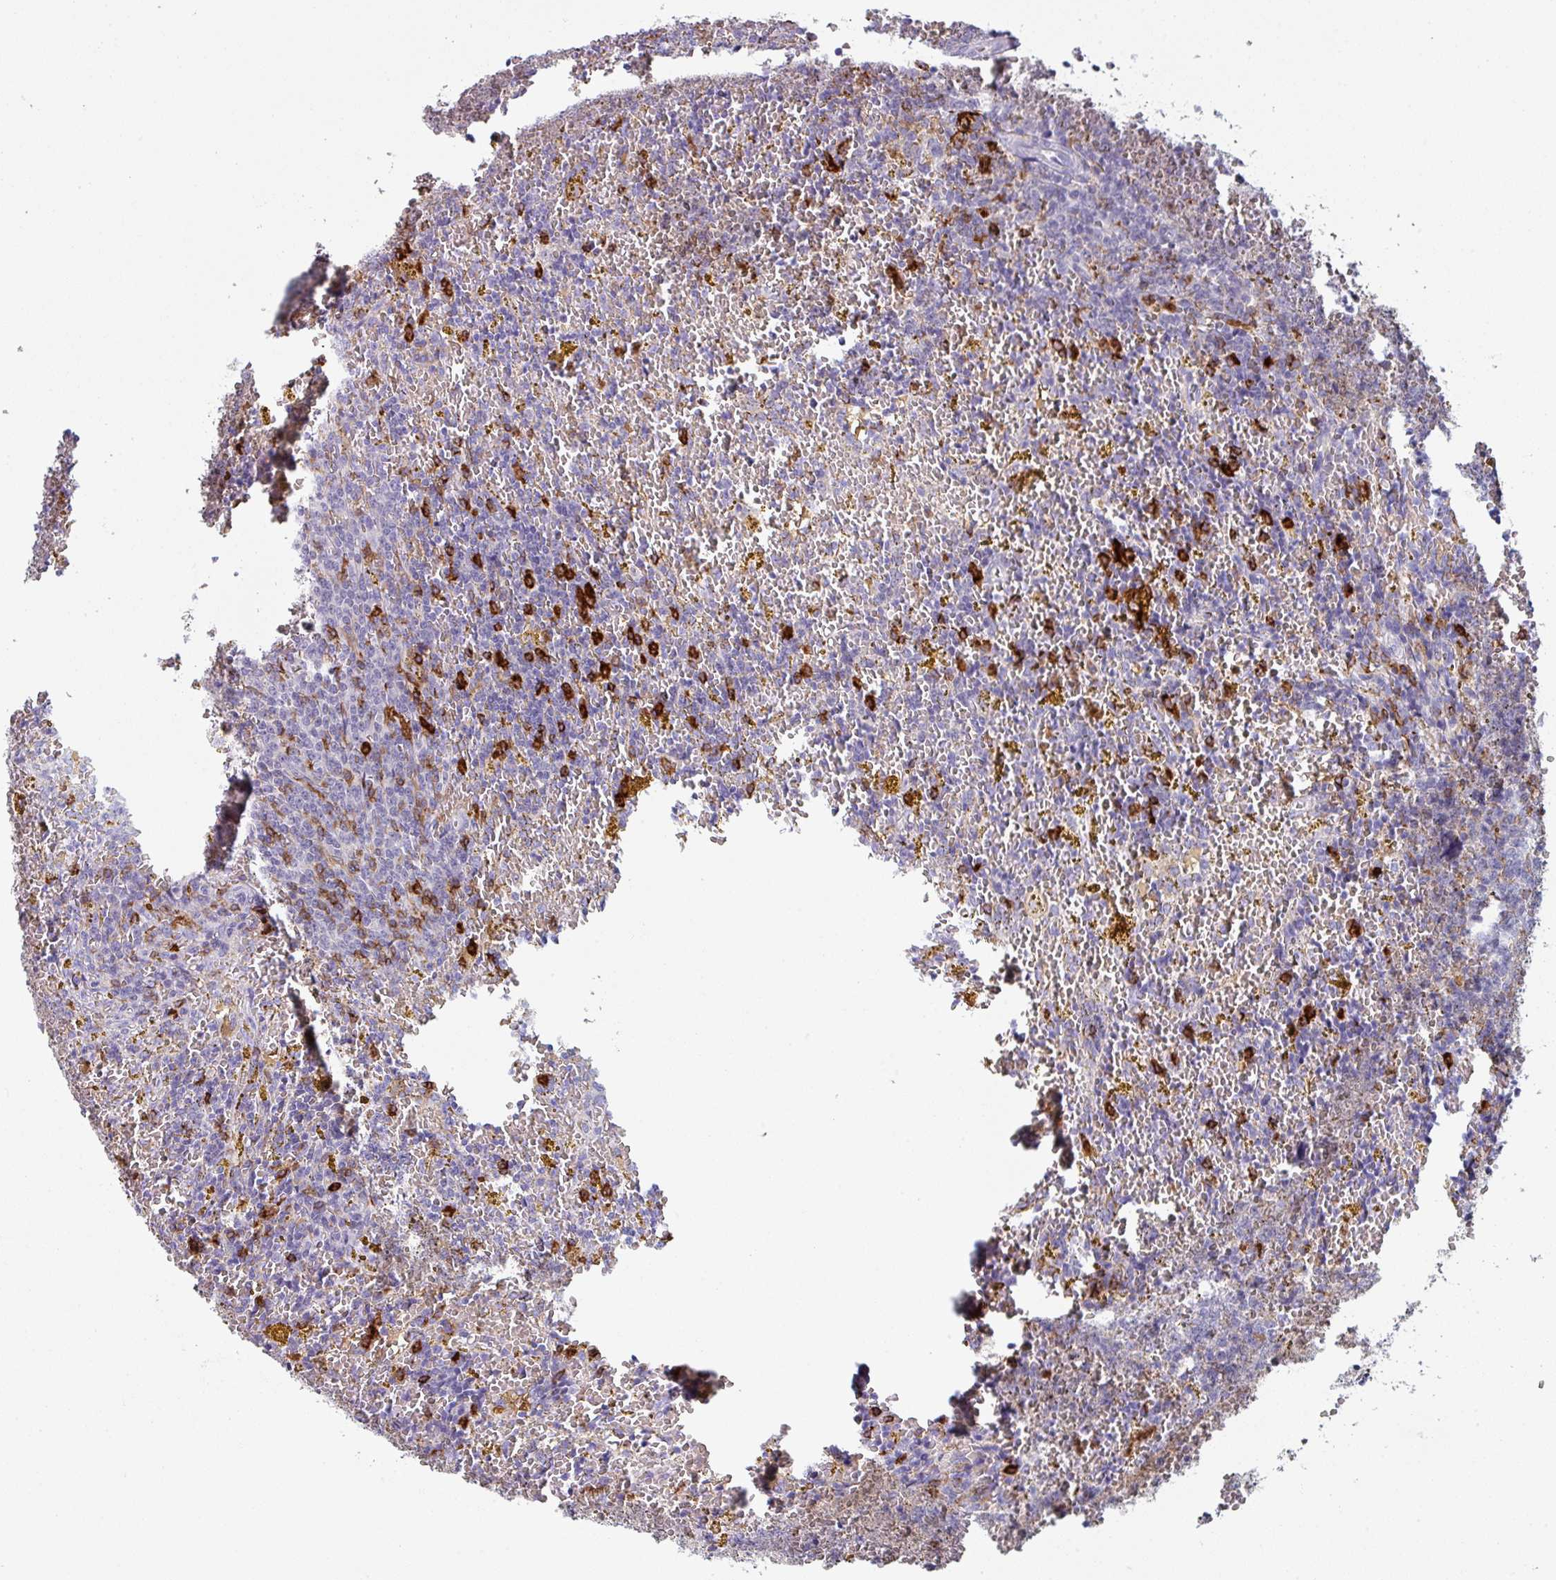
{"staining": {"intensity": "negative", "quantity": "none", "location": "none"}, "tissue": "lymphoma", "cell_type": "Tumor cells", "image_type": "cancer", "snomed": [{"axis": "morphology", "description": "Malignant lymphoma, non-Hodgkin's type, Low grade"}, {"axis": "topography", "description": "Spleen"}, {"axis": "topography", "description": "Lymph node"}], "caption": "IHC image of lymphoma stained for a protein (brown), which demonstrates no staining in tumor cells.", "gene": "EXOSC5", "patient": {"sex": "female", "age": 66}}